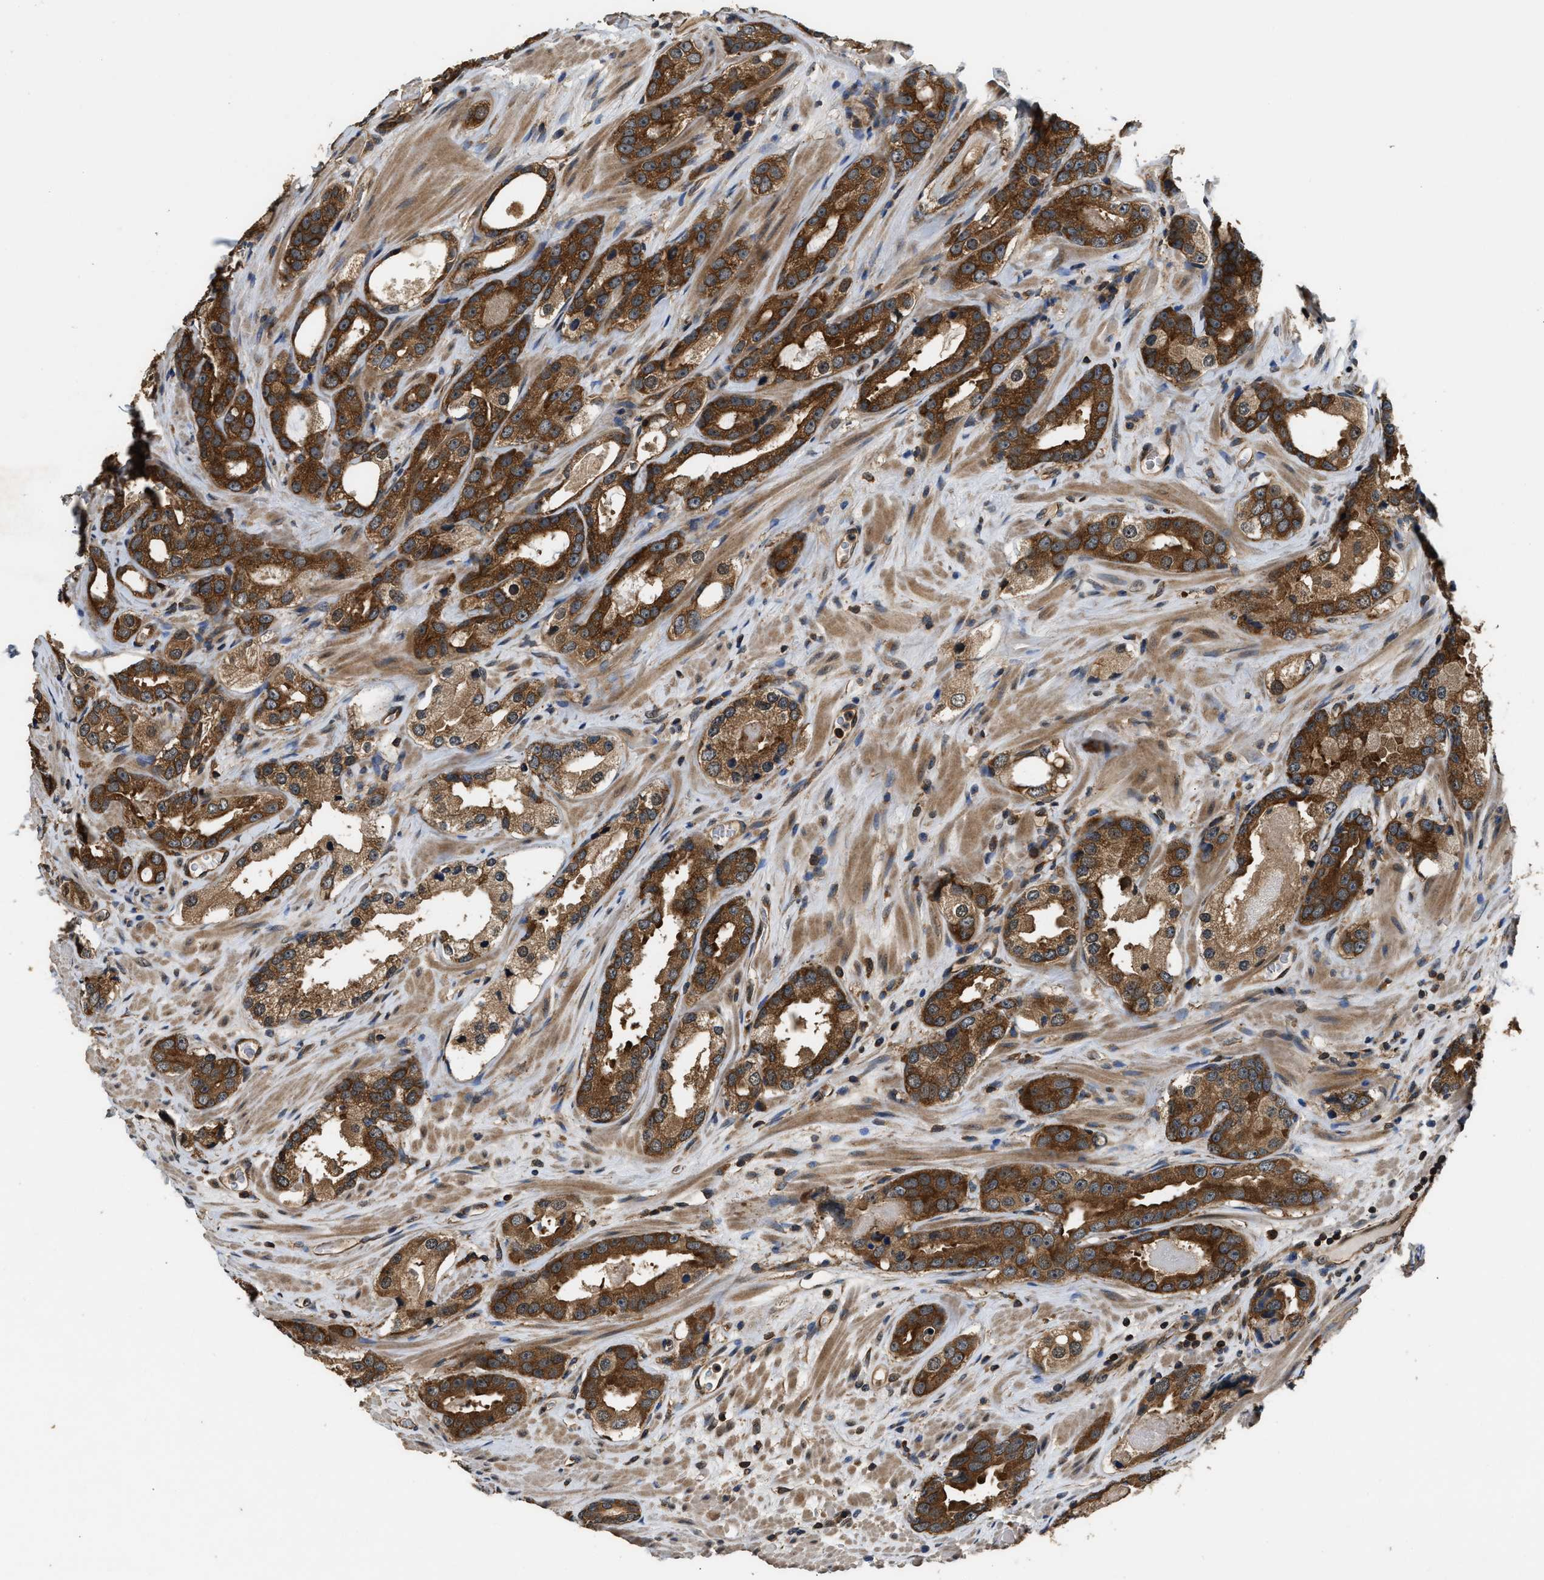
{"staining": {"intensity": "strong", "quantity": ">75%", "location": "cytoplasmic/membranous"}, "tissue": "prostate cancer", "cell_type": "Tumor cells", "image_type": "cancer", "snomed": [{"axis": "morphology", "description": "Adenocarcinoma, High grade"}, {"axis": "topography", "description": "Prostate"}], "caption": "Immunohistochemistry micrograph of high-grade adenocarcinoma (prostate) stained for a protein (brown), which reveals high levels of strong cytoplasmic/membranous expression in approximately >75% of tumor cells.", "gene": "DNAJC2", "patient": {"sex": "male", "age": 63}}